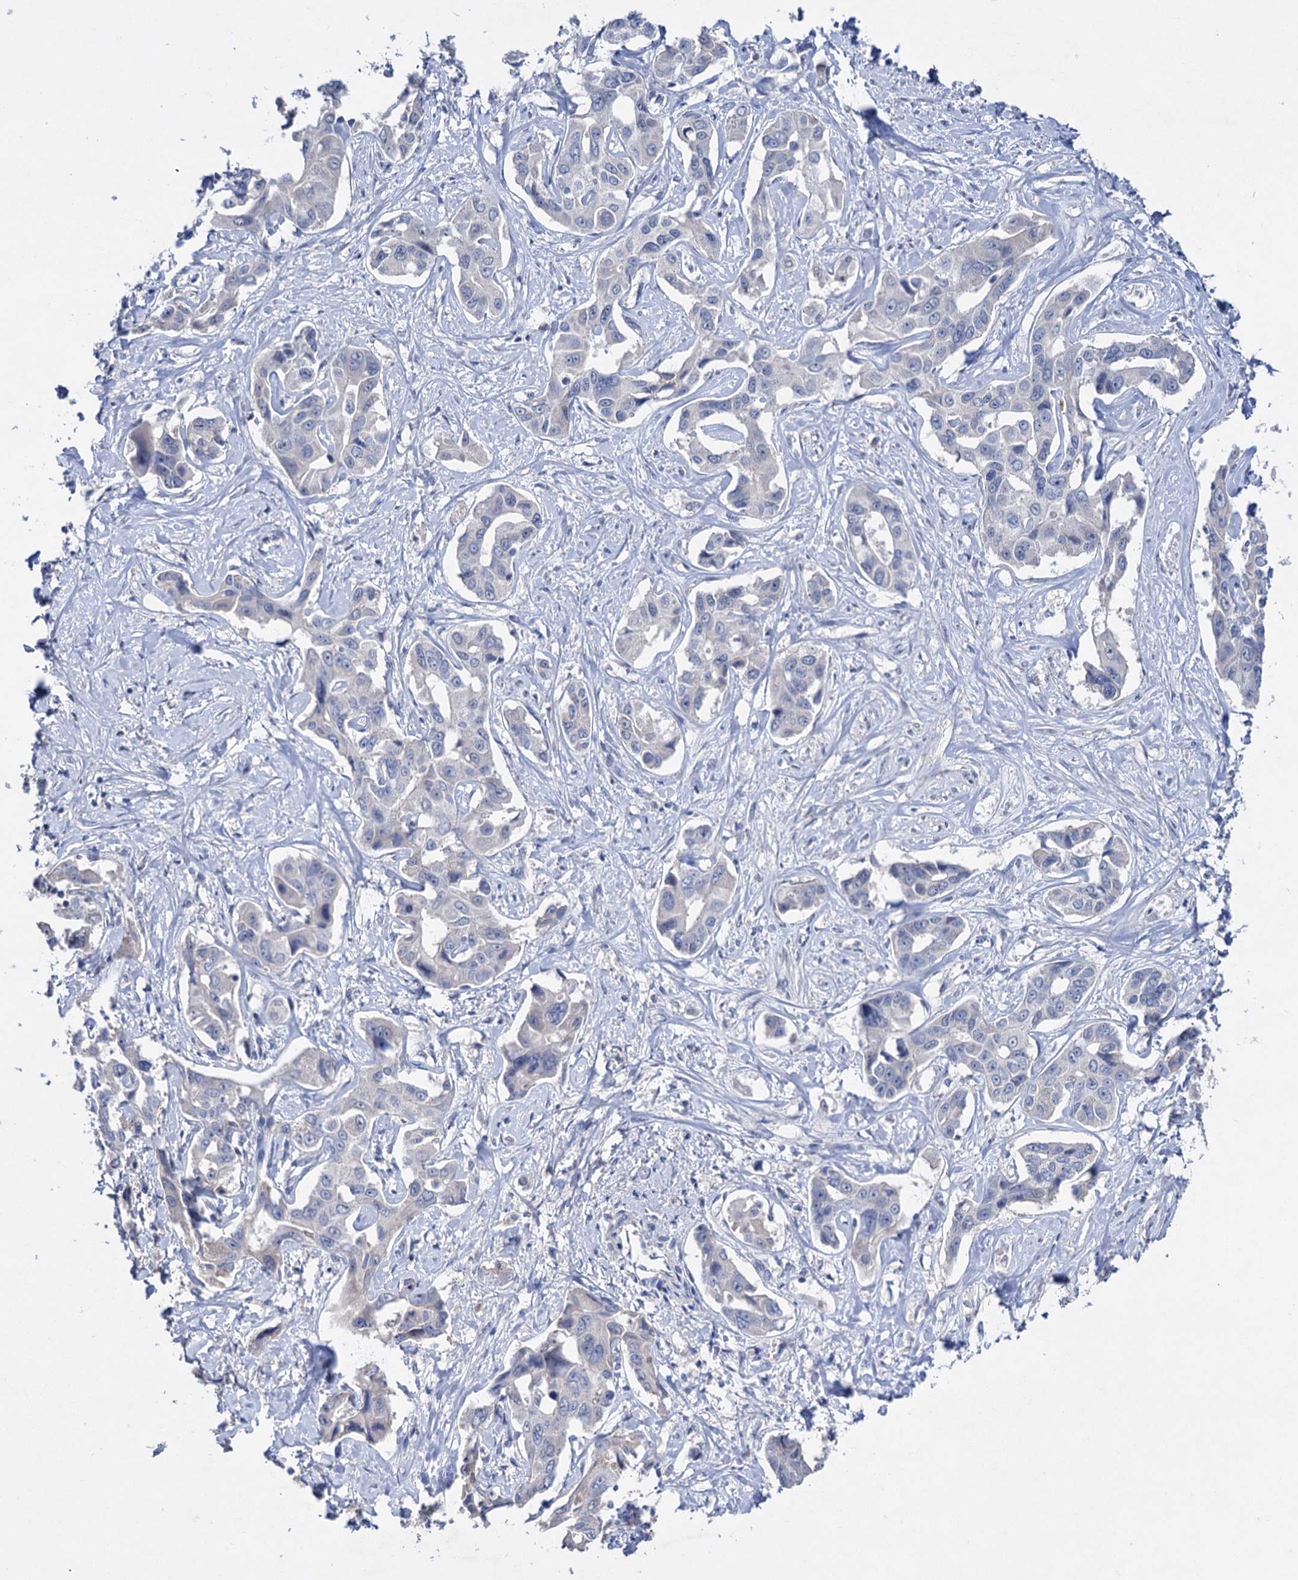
{"staining": {"intensity": "negative", "quantity": "none", "location": "none"}, "tissue": "liver cancer", "cell_type": "Tumor cells", "image_type": "cancer", "snomed": [{"axis": "morphology", "description": "Cholangiocarcinoma"}, {"axis": "topography", "description": "Liver"}], "caption": "Tumor cells are negative for protein expression in human liver cancer.", "gene": "ATP4A", "patient": {"sex": "male", "age": 59}}